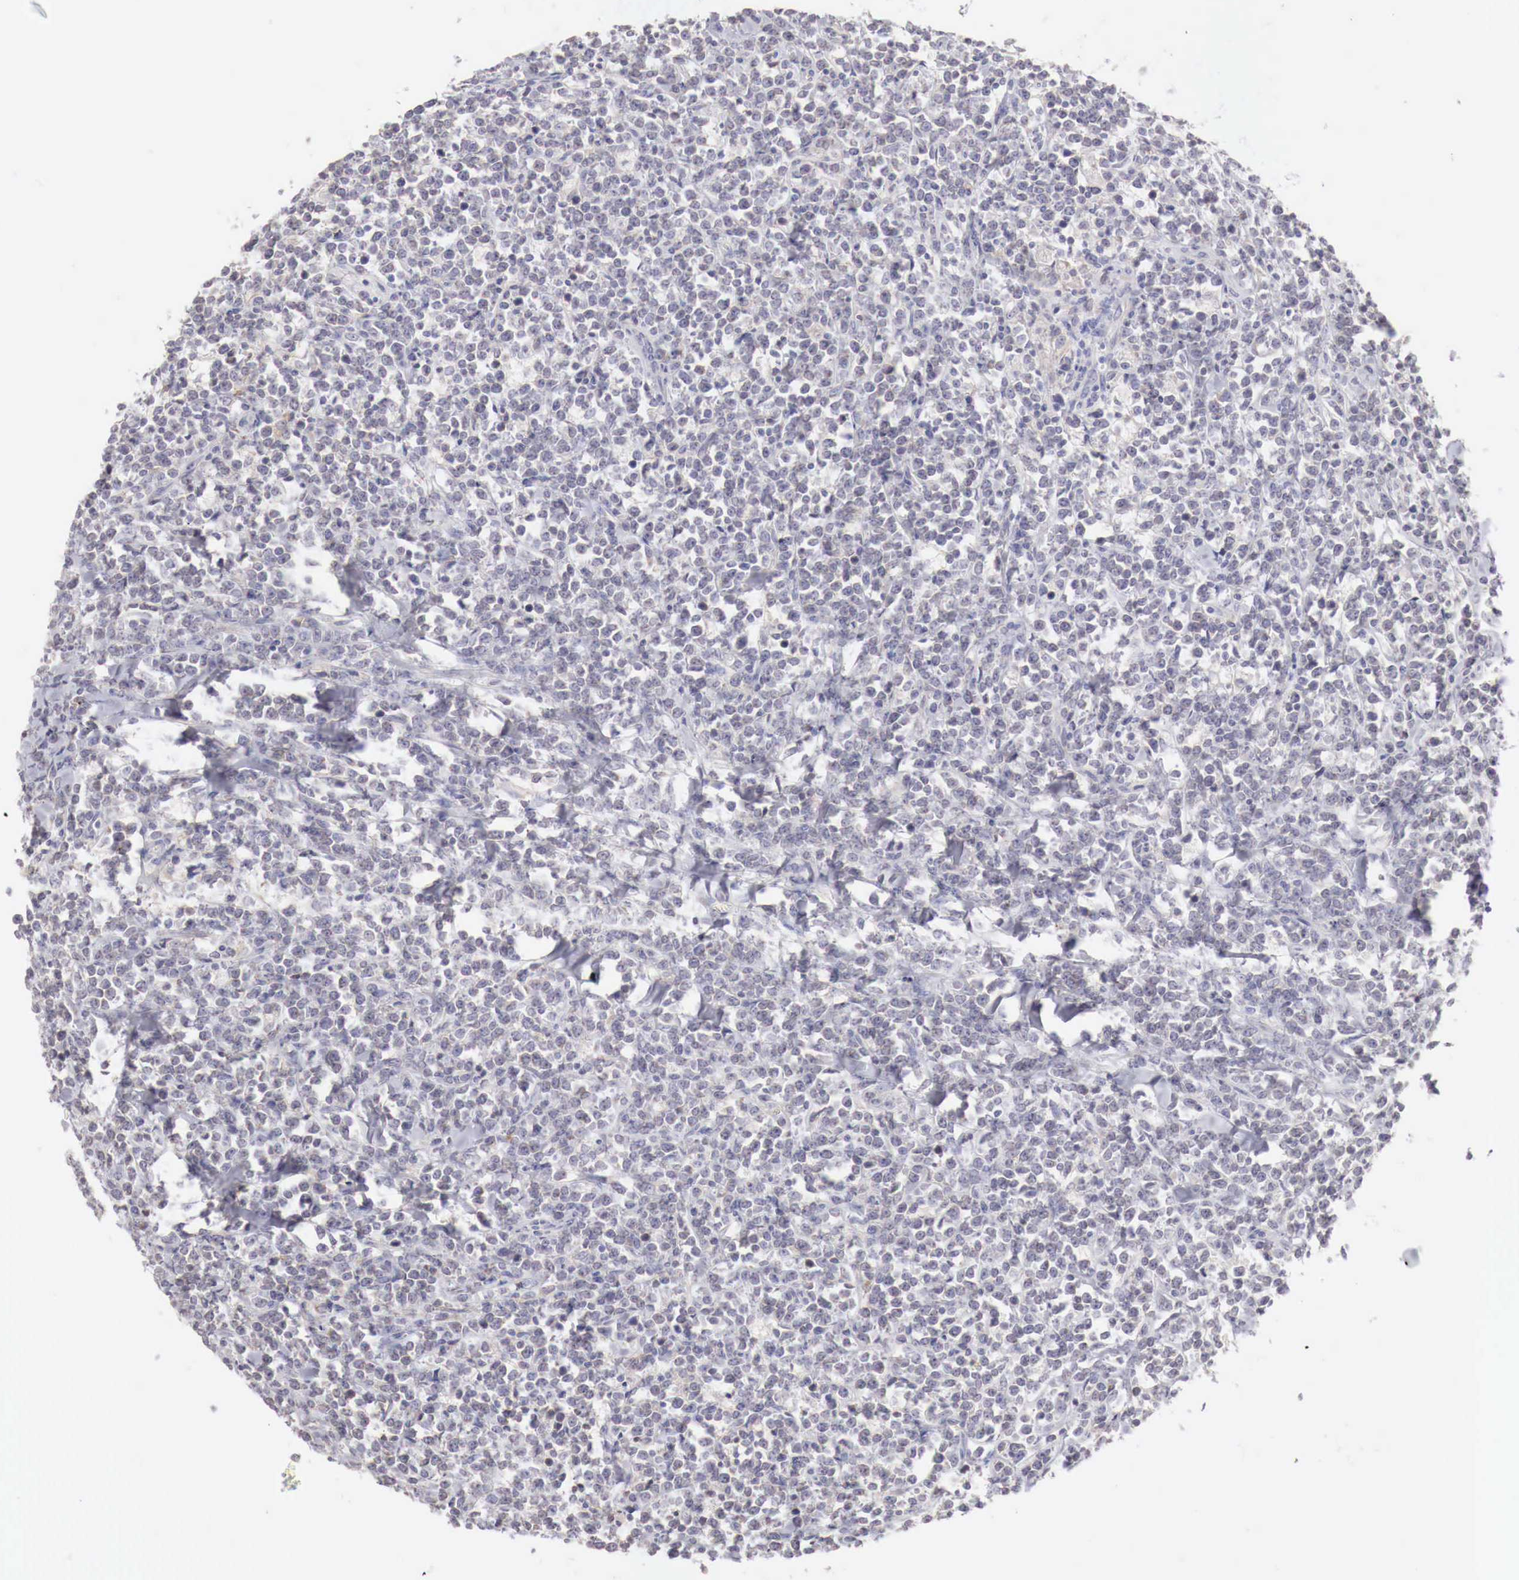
{"staining": {"intensity": "negative", "quantity": "none", "location": "none"}, "tissue": "lymphoma", "cell_type": "Tumor cells", "image_type": "cancer", "snomed": [{"axis": "morphology", "description": "Malignant lymphoma, non-Hodgkin's type, High grade"}, {"axis": "topography", "description": "Small intestine"}, {"axis": "topography", "description": "Colon"}], "caption": "The image exhibits no significant staining in tumor cells of malignant lymphoma, non-Hodgkin's type (high-grade). (Brightfield microscopy of DAB (3,3'-diaminobenzidine) IHC at high magnification).", "gene": "NSDHL", "patient": {"sex": "male", "age": 8}}